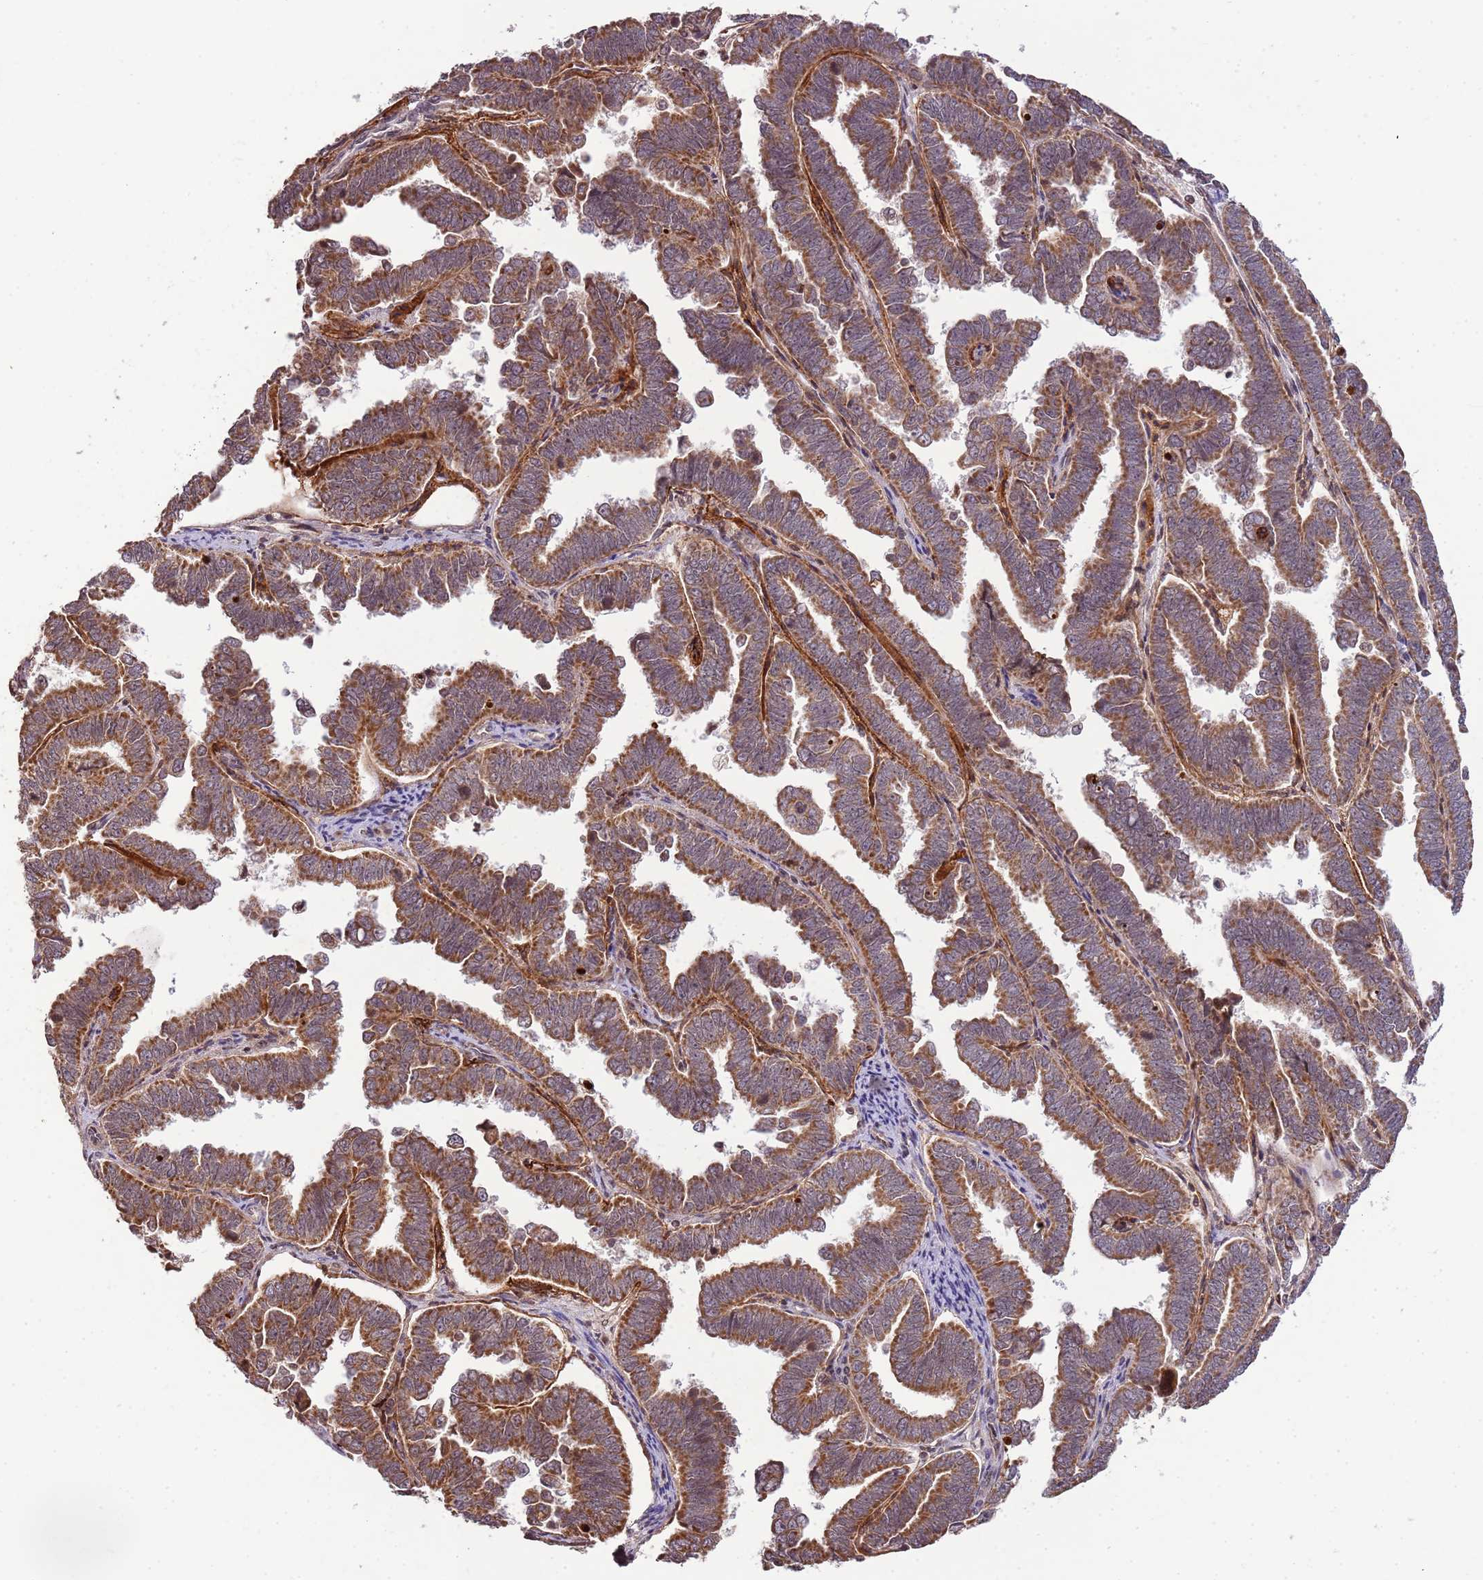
{"staining": {"intensity": "moderate", "quantity": ">75%", "location": "cytoplasmic/membranous"}, "tissue": "endometrial cancer", "cell_type": "Tumor cells", "image_type": "cancer", "snomed": [{"axis": "morphology", "description": "Adenocarcinoma, NOS"}, {"axis": "topography", "description": "Endometrium"}], "caption": "This is an image of IHC staining of adenocarcinoma (endometrial), which shows moderate staining in the cytoplasmic/membranous of tumor cells.", "gene": "SAMSN1", "patient": {"sex": "female", "age": 75}}